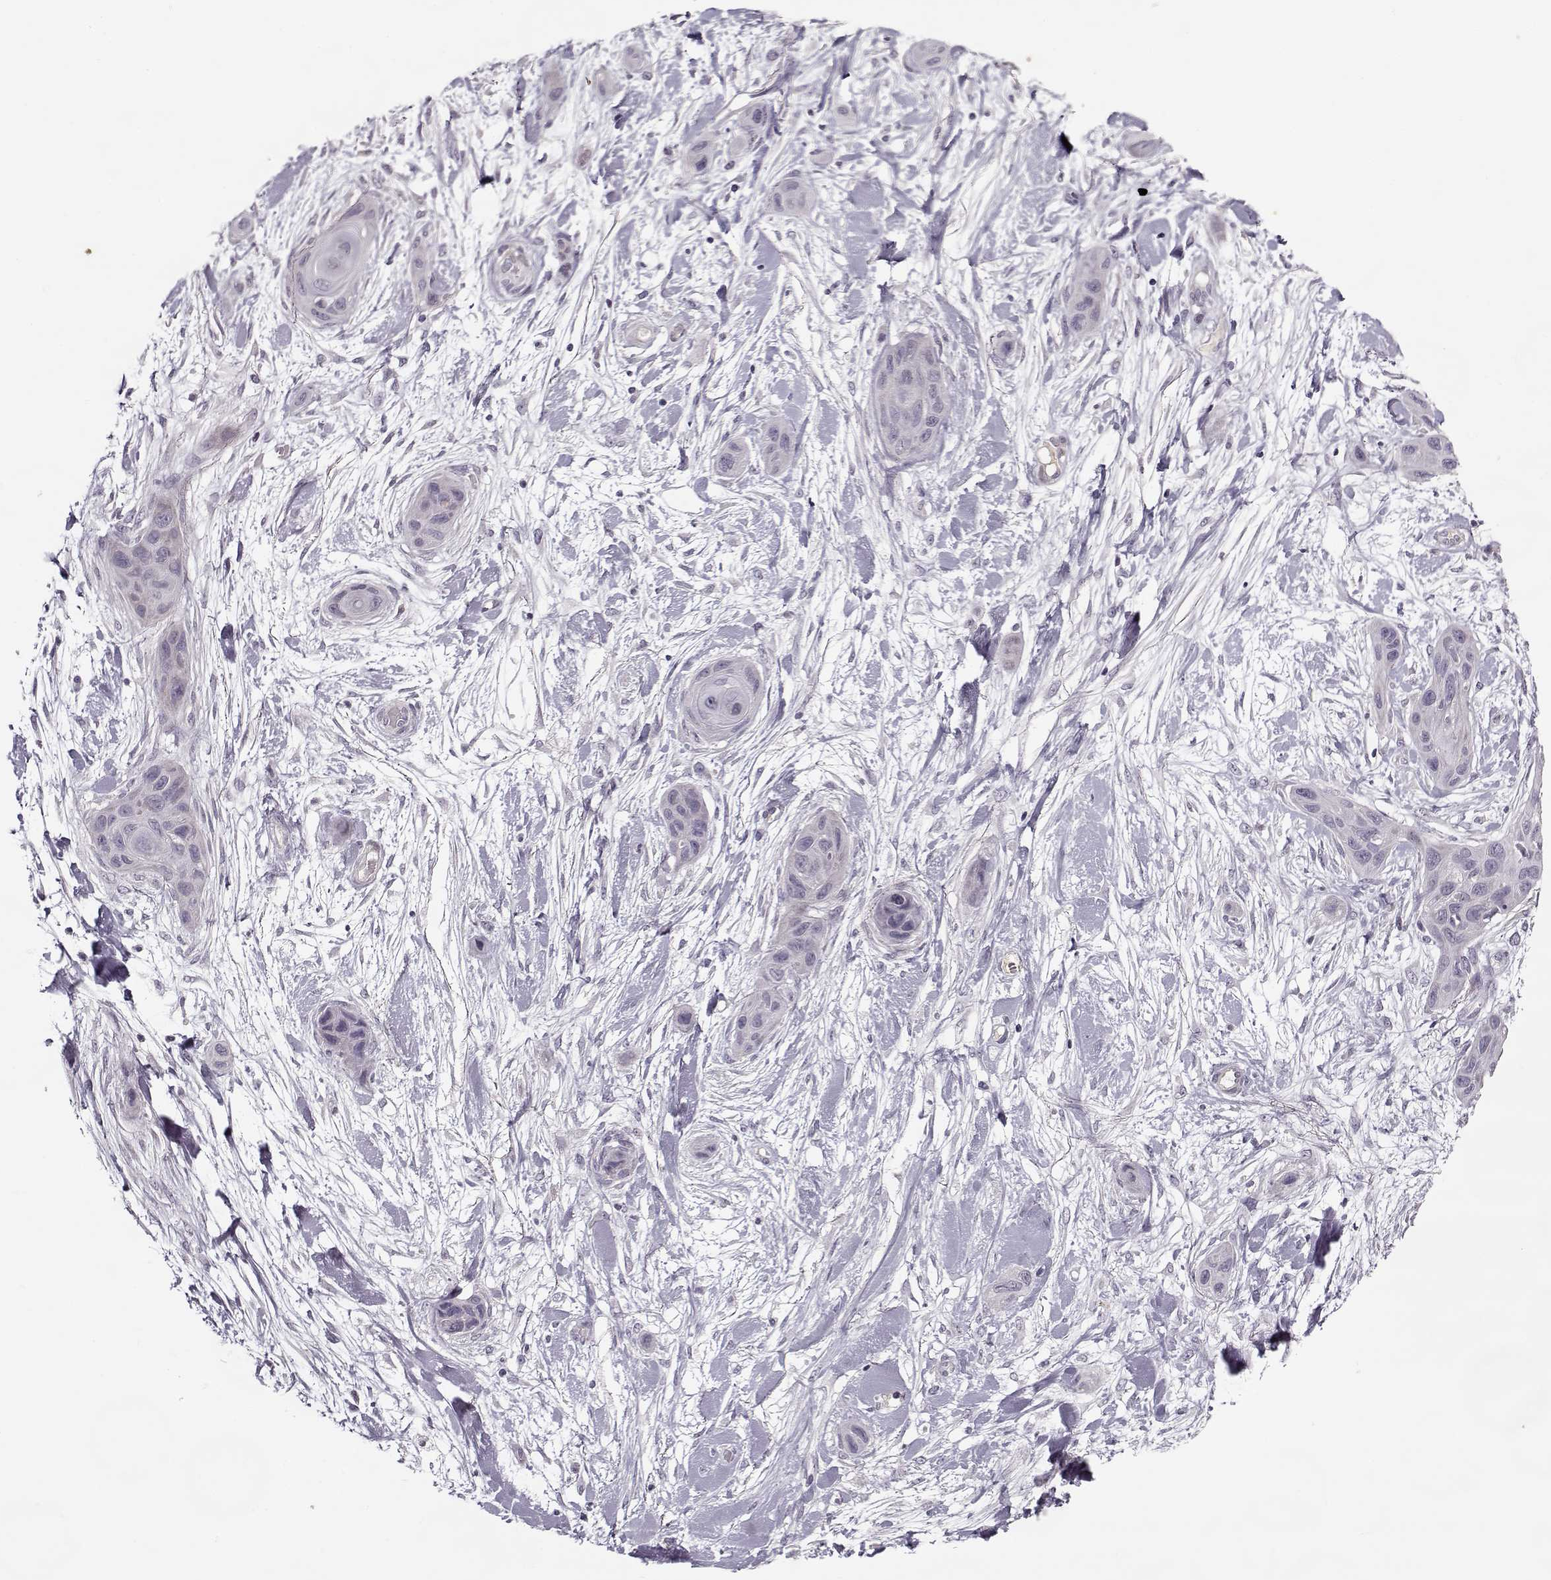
{"staining": {"intensity": "negative", "quantity": "none", "location": "none"}, "tissue": "skin cancer", "cell_type": "Tumor cells", "image_type": "cancer", "snomed": [{"axis": "morphology", "description": "Squamous cell carcinoma, NOS"}, {"axis": "topography", "description": "Skin"}], "caption": "A high-resolution histopathology image shows immunohistochemistry staining of skin cancer (squamous cell carcinoma), which displays no significant staining in tumor cells. (DAB immunohistochemistry (IHC) with hematoxylin counter stain).", "gene": "KRT9", "patient": {"sex": "male", "age": 79}}